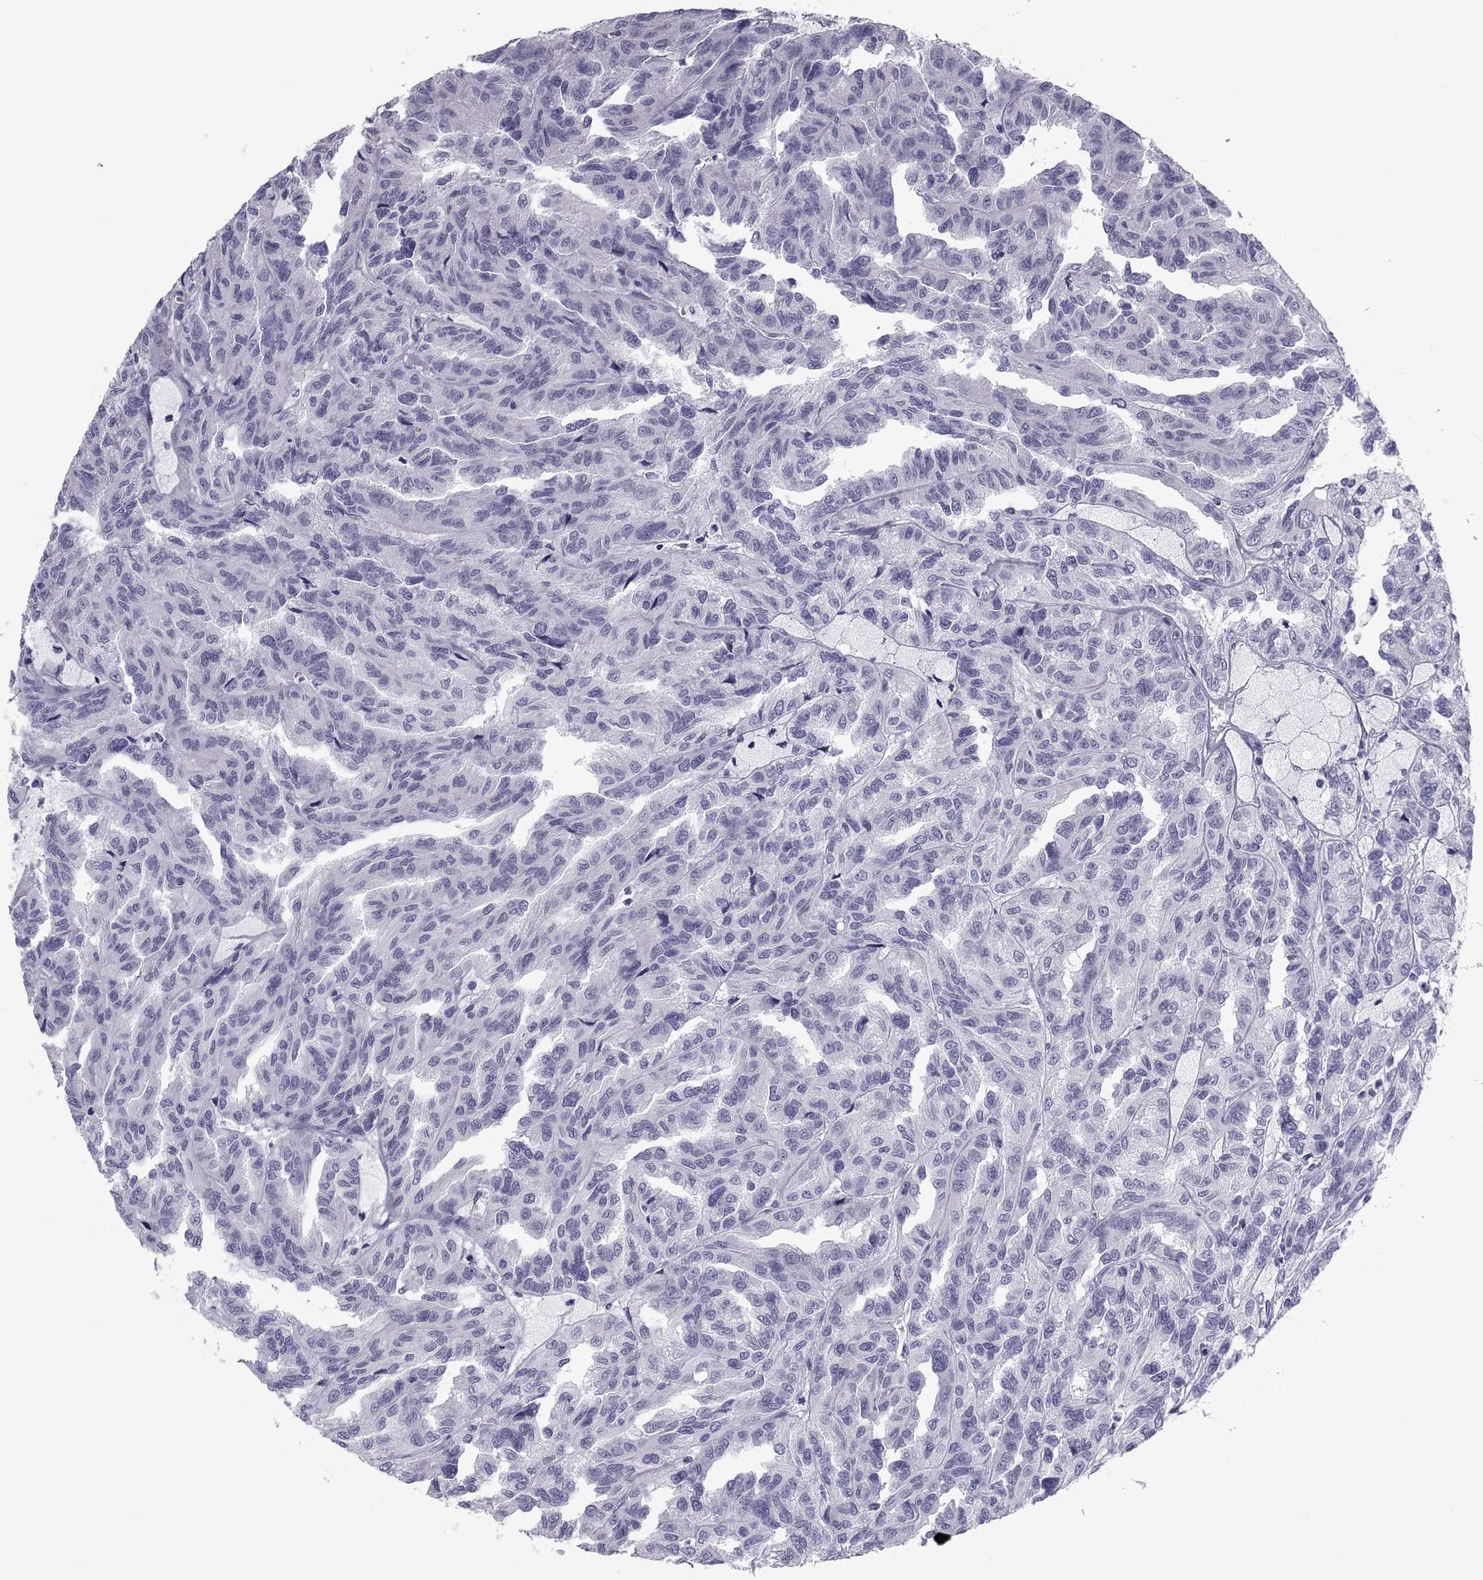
{"staining": {"intensity": "negative", "quantity": "none", "location": "none"}, "tissue": "renal cancer", "cell_type": "Tumor cells", "image_type": "cancer", "snomed": [{"axis": "morphology", "description": "Adenocarcinoma, NOS"}, {"axis": "topography", "description": "Kidney"}], "caption": "Tumor cells show no significant staining in renal cancer. (DAB (3,3'-diaminobenzidine) immunohistochemistry (IHC), high magnification).", "gene": "NPTX2", "patient": {"sex": "male", "age": 79}}